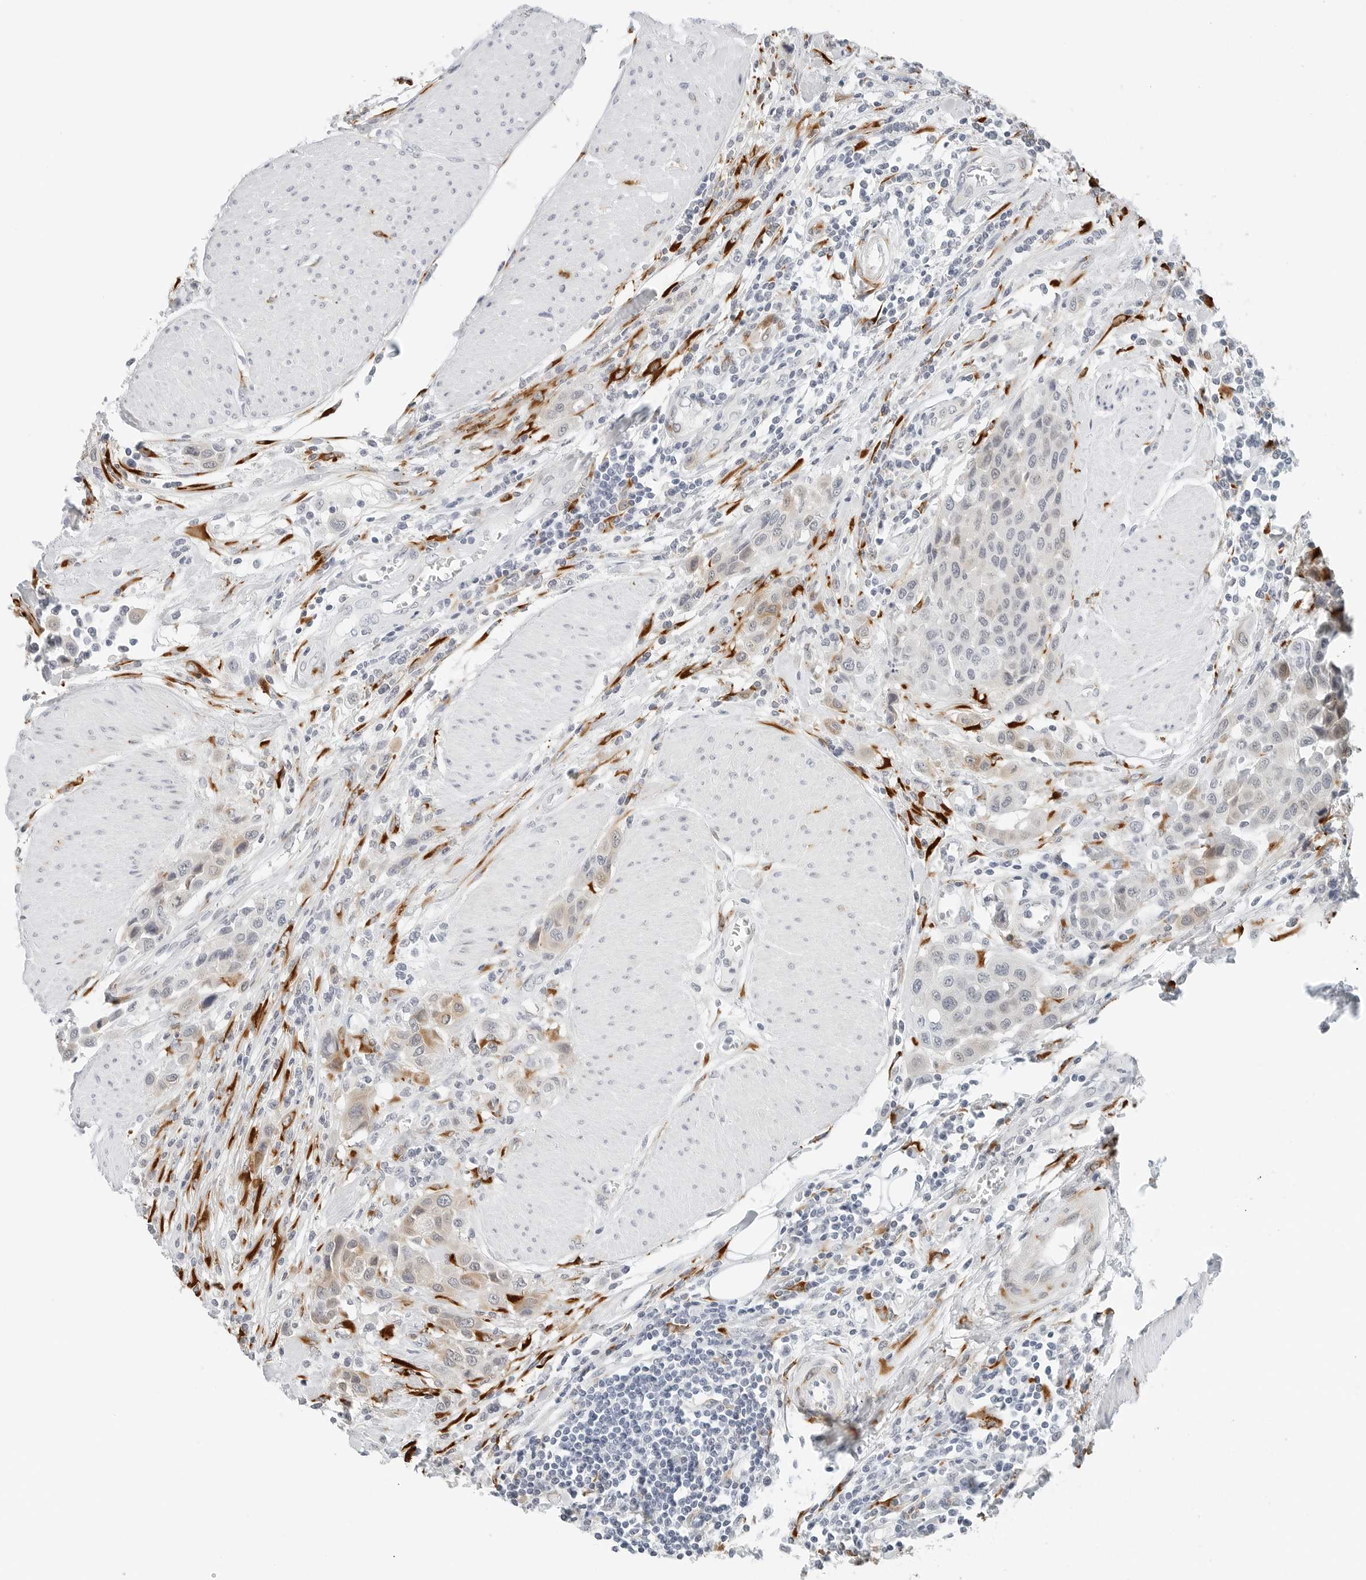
{"staining": {"intensity": "weak", "quantity": "25%-75%", "location": "cytoplasmic/membranous"}, "tissue": "urothelial cancer", "cell_type": "Tumor cells", "image_type": "cancer", "snomed": [{"axis": "morphology", "description": "Urothelial carcinoma, High grade"}, {"axis": "topography", "description": "Urinary bladder"}], "caption": "About 25%-75% of tumor cells in human urothelial cancer display weak cytoplasmic/membranous protein staining as visualized by brown immunohistochemical staining.", "gene": "P4HA2", "patient": {"sex": "male", "age": 50}}